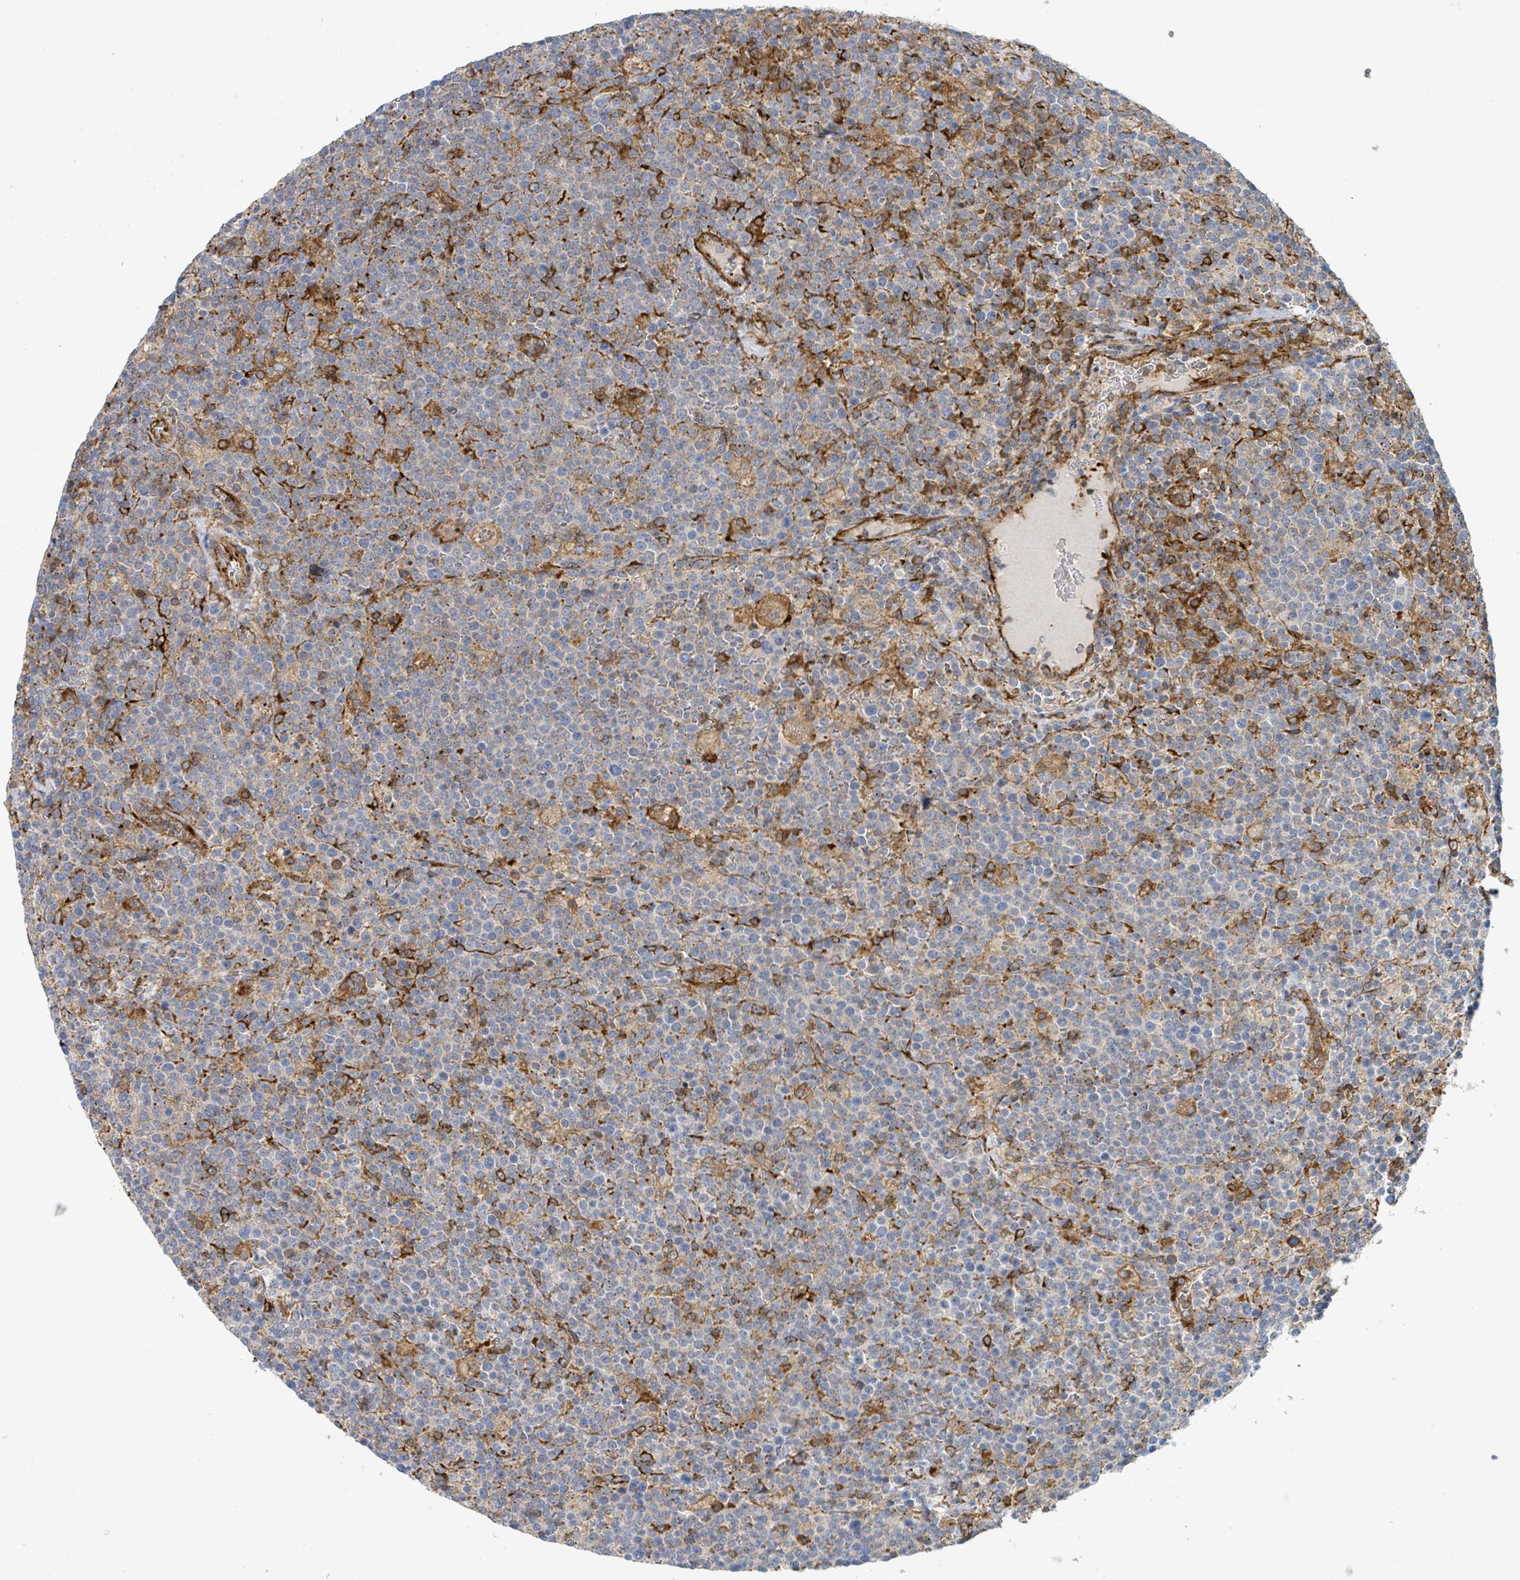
{"staining": {"intensity": "moderate", "quantity": "<25%", "location": "cytoplasmic/membranous"}, "tissue": "lymphoma", "cell_type": "Tumor cells", "image_type": "cancer", "snomed": [{"axis": "morphology", "description": "Malignant lymphoma, non-Hodgkin's type, High grade"}, {"axis": "topography", "description": "Lymph node"}], "caption": "The image exhibits staining of high-grade malignant lymphoma, non-Hodgkin's type, revealing moderate cytoplasmic/membranous protein positivity (brown color) within tumor cells. (Stains: DAB in brown, nuclei in blue, Microscopy: brightfield microscopy at high magnification).", "gene": "EGFL7", "patient": {"sex": "male", "age": 61}}